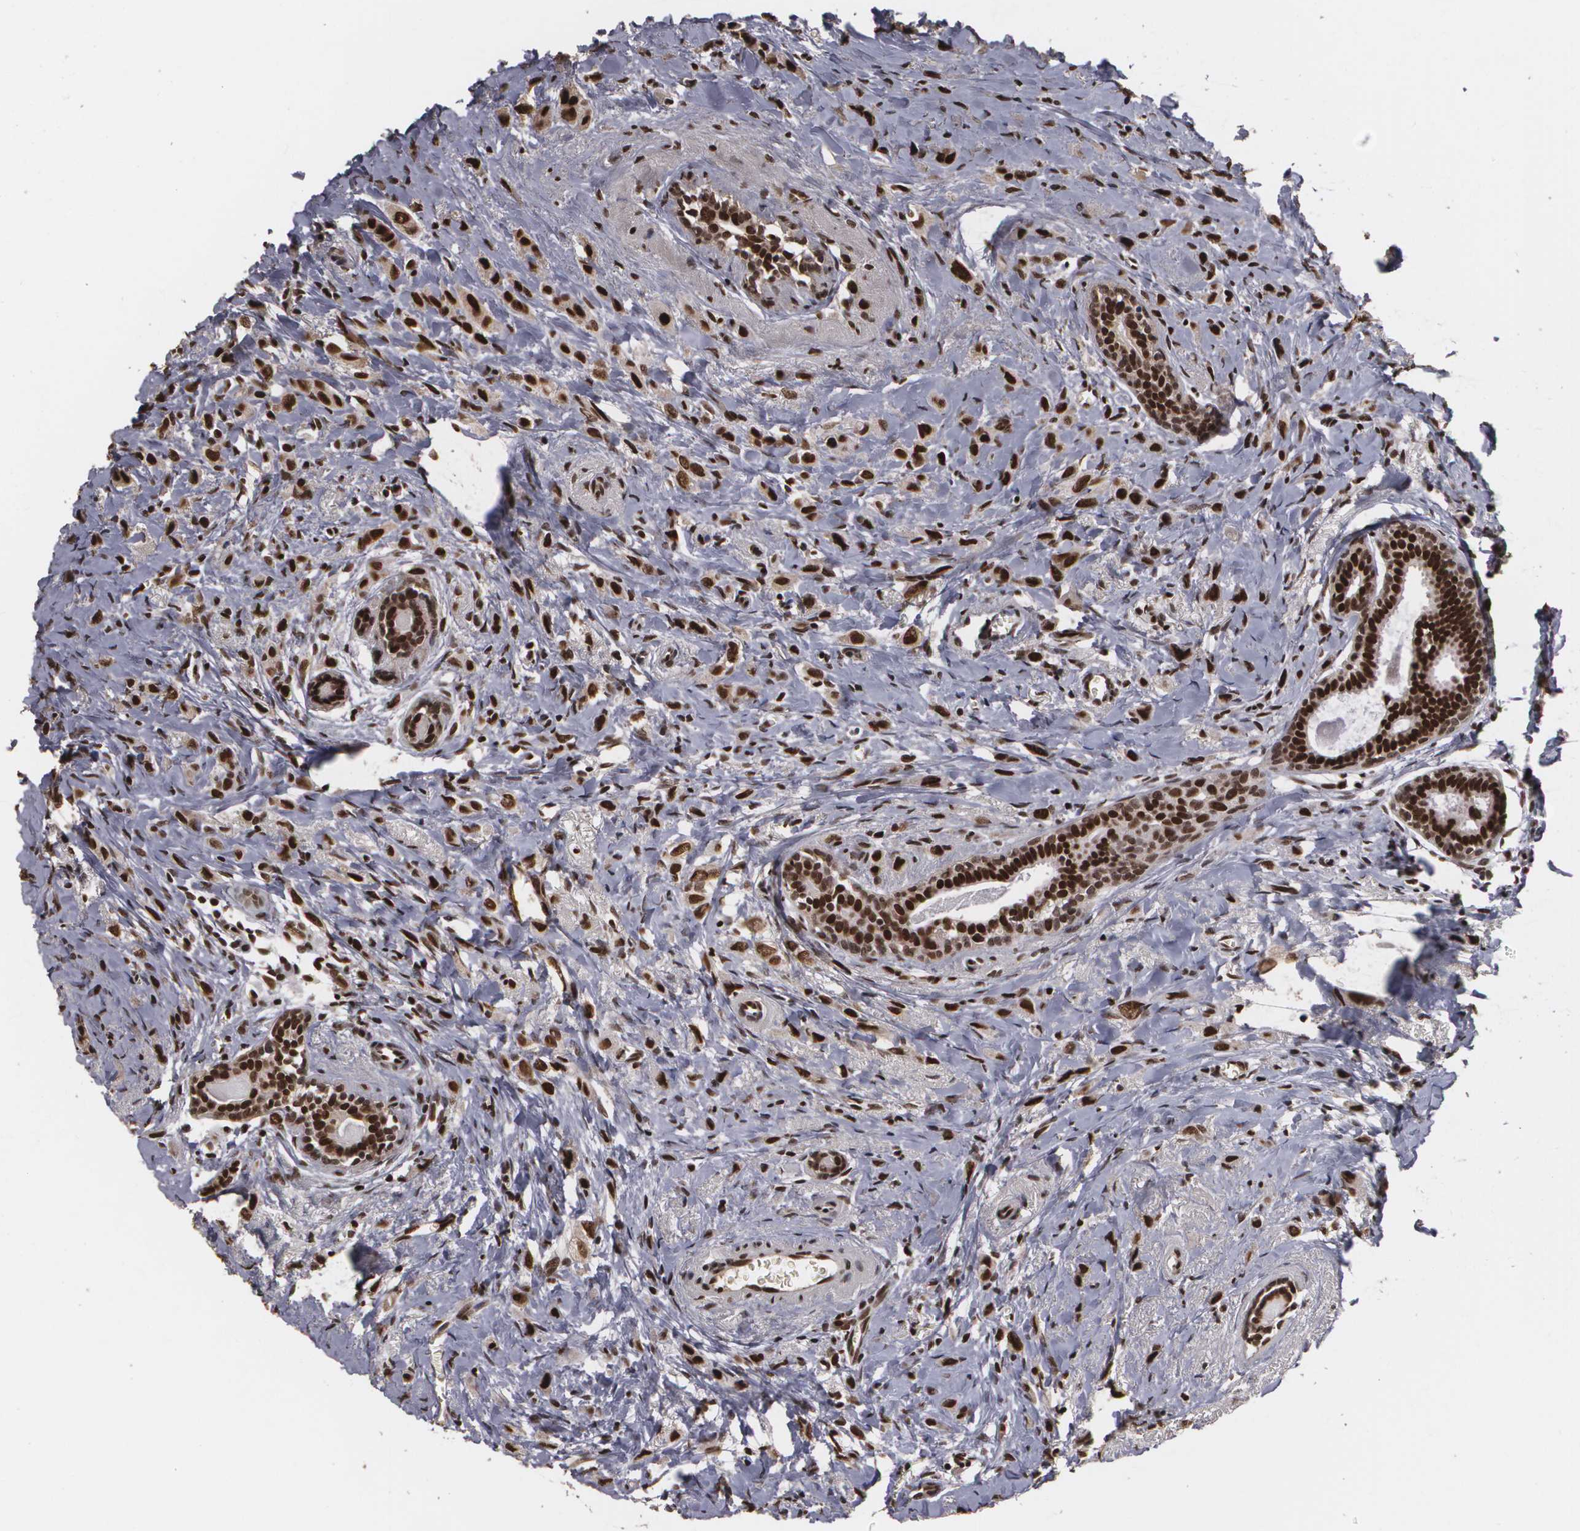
{"staining": {"intensity": "strong", "quantity": ">75%", "location": "cytoplasmic/membranous,nuclear"}, "tissue": "breast cancer", "cell_type": "Tumor cells", "image_type": "cancer", "snomed": [{"axis": "morphology", "description": "Lobular carcinoma"}, {"axis": "topography", "description": "Breast"}], "caption": "Tumor cells show strong cytoplasmic/membranous and nuclear expression in about >75% of cells in breast cancer.", "gene": "RCOR1", "patient": {"sex": "female", "age": 57}}